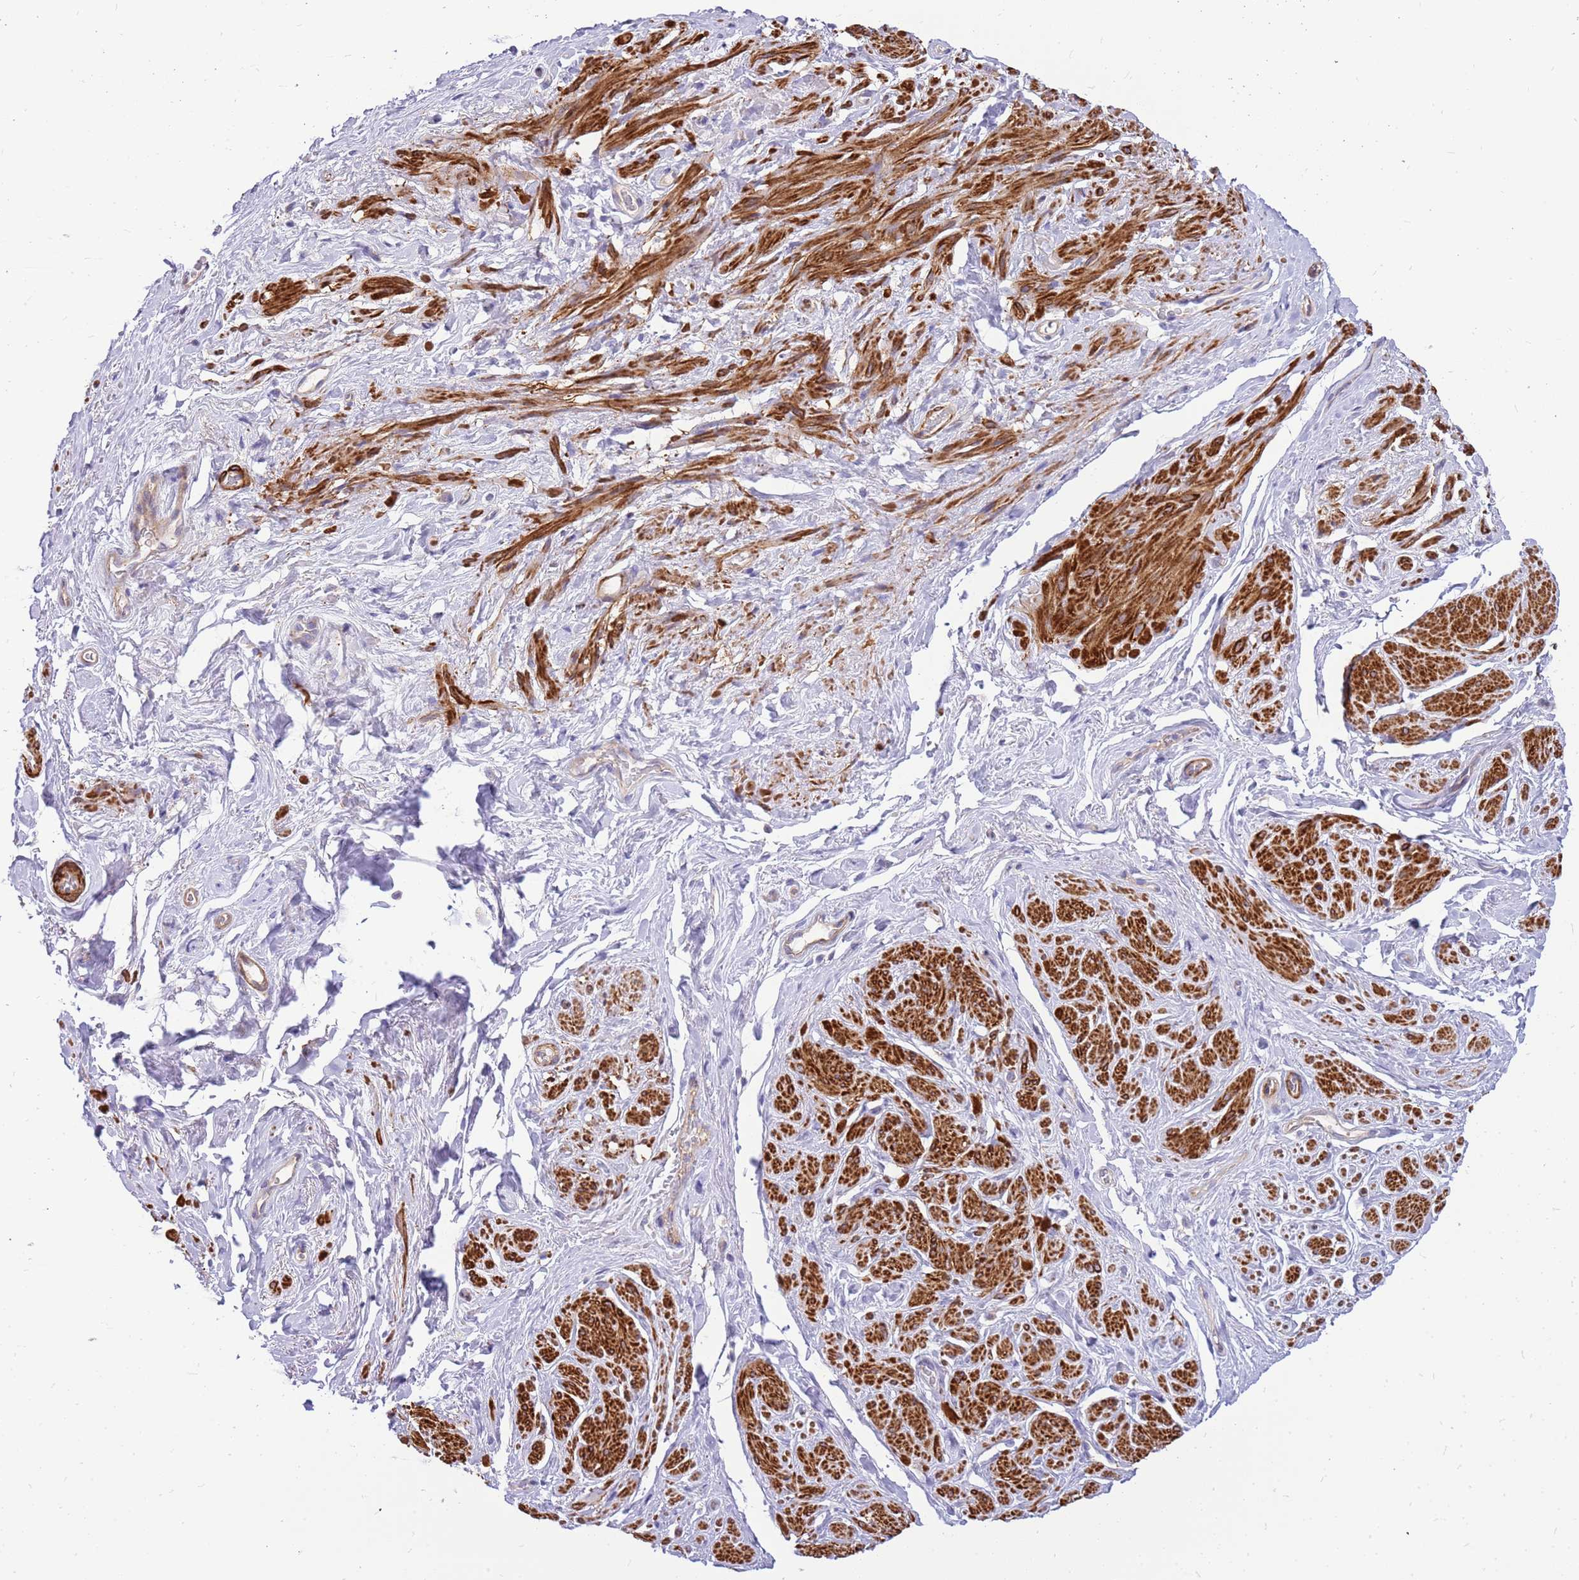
{"staining": {"intensity": "strong", "quantity": "25%-75%", "location": "cytoplasmic/membranous"}, "tissue": "smooth muscle", "cell_type": "Smooth muscle cells", "image_type": "normal", "snomed": [{"axis": "morphology", "description": "Normal tissue, NOS"}, {"axis": "topography", "description": "Smooth muscle"}, {"axis": "topography", "description": "Peripheral nerve tissue"}], "caption": "Smooth muscle cells display high levels of strong cytoplasmic/membranous expression in approximately 25%-75% of cells in unremarkable smooth muscle.", "gene": "MVD", "patient": {"sex": "male", "age": 69}}